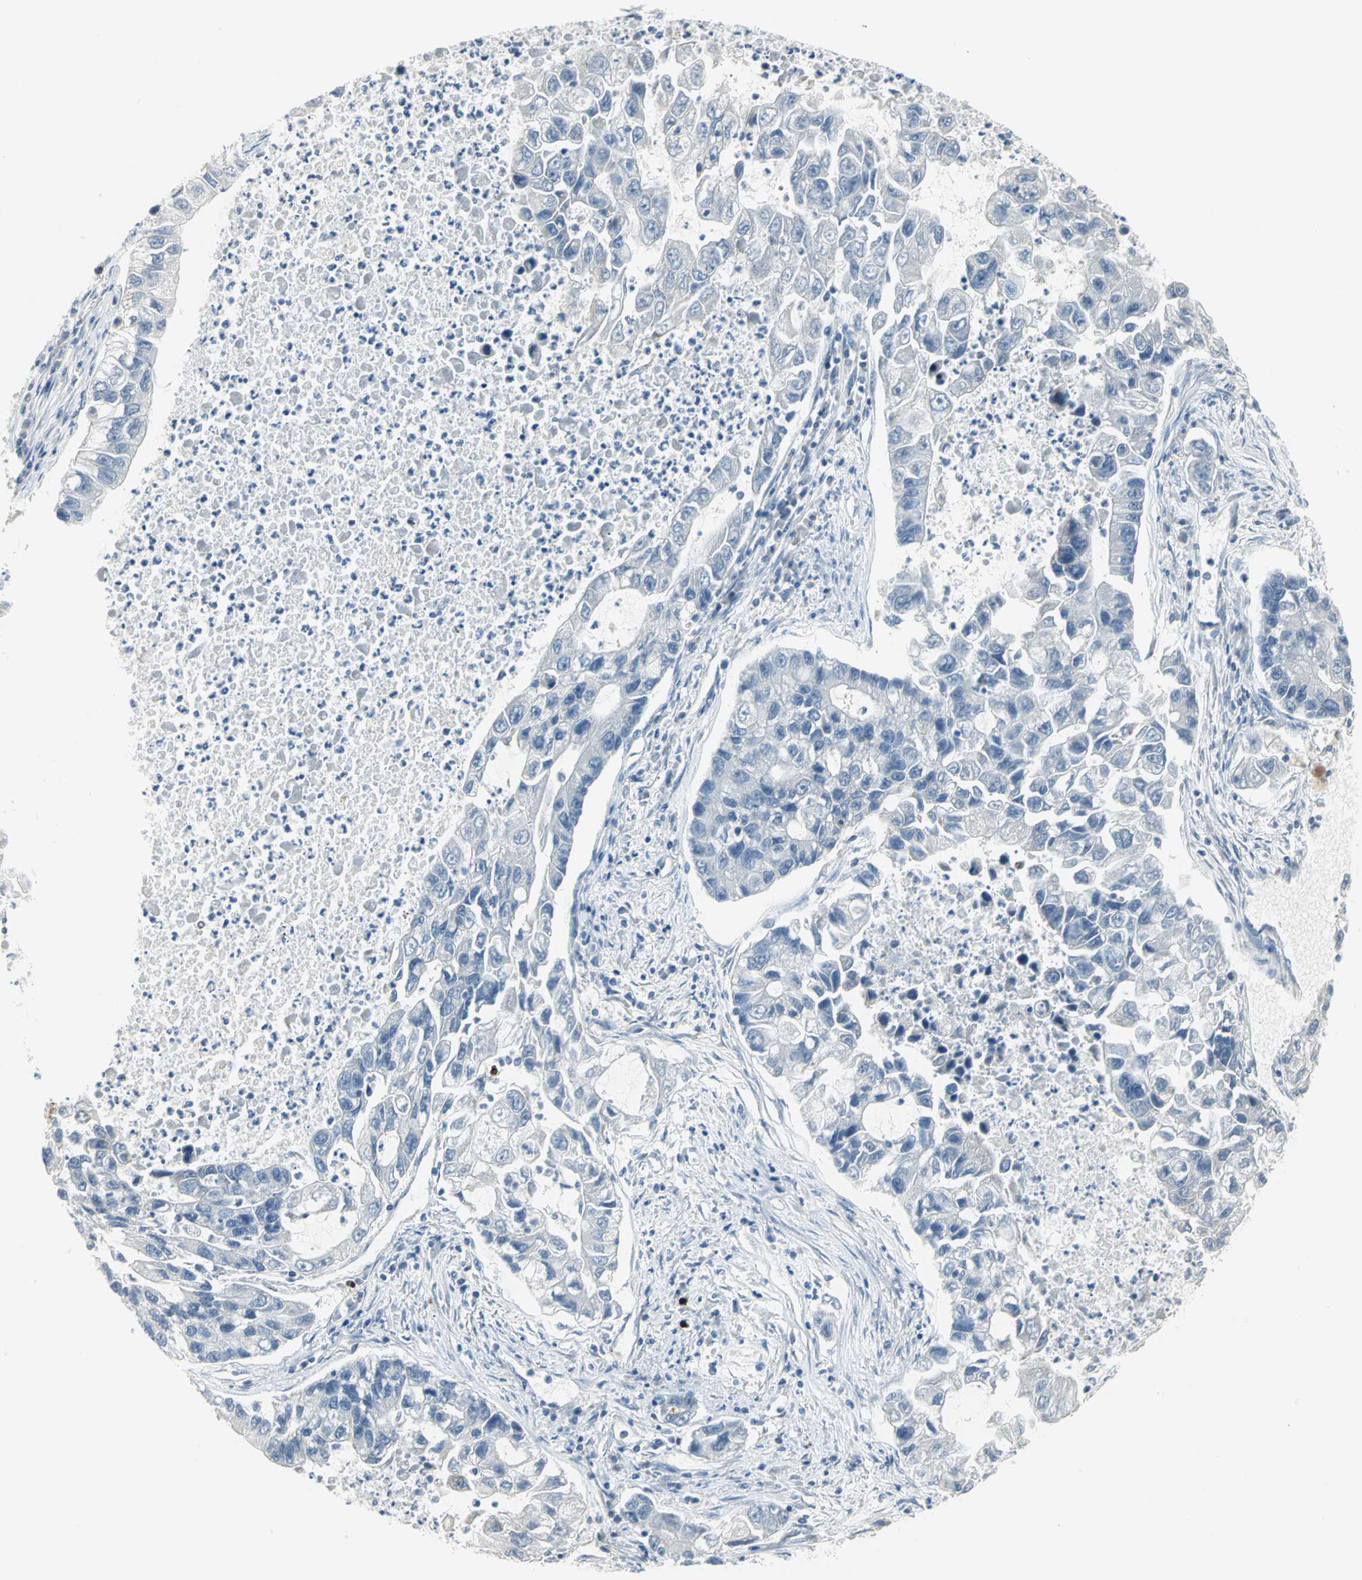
{"staining": {"intensity": "negative", "quantity": "none", "location": "none"}, "tissue": "lung cancer", "cell_type": "Tumor cells", "image_type": "cancer", "snomed": [{"axis": "morphology", "description": "Adenocarcinoma, NOS"}, {"axis": "topography", "description": "Lung"}], "caption": "Immunohistochemistry of lung cancer demonstrates no staining in tumor cells.", "gene": "ALOX15", "patient": {"sex": "female", "age": 51}}